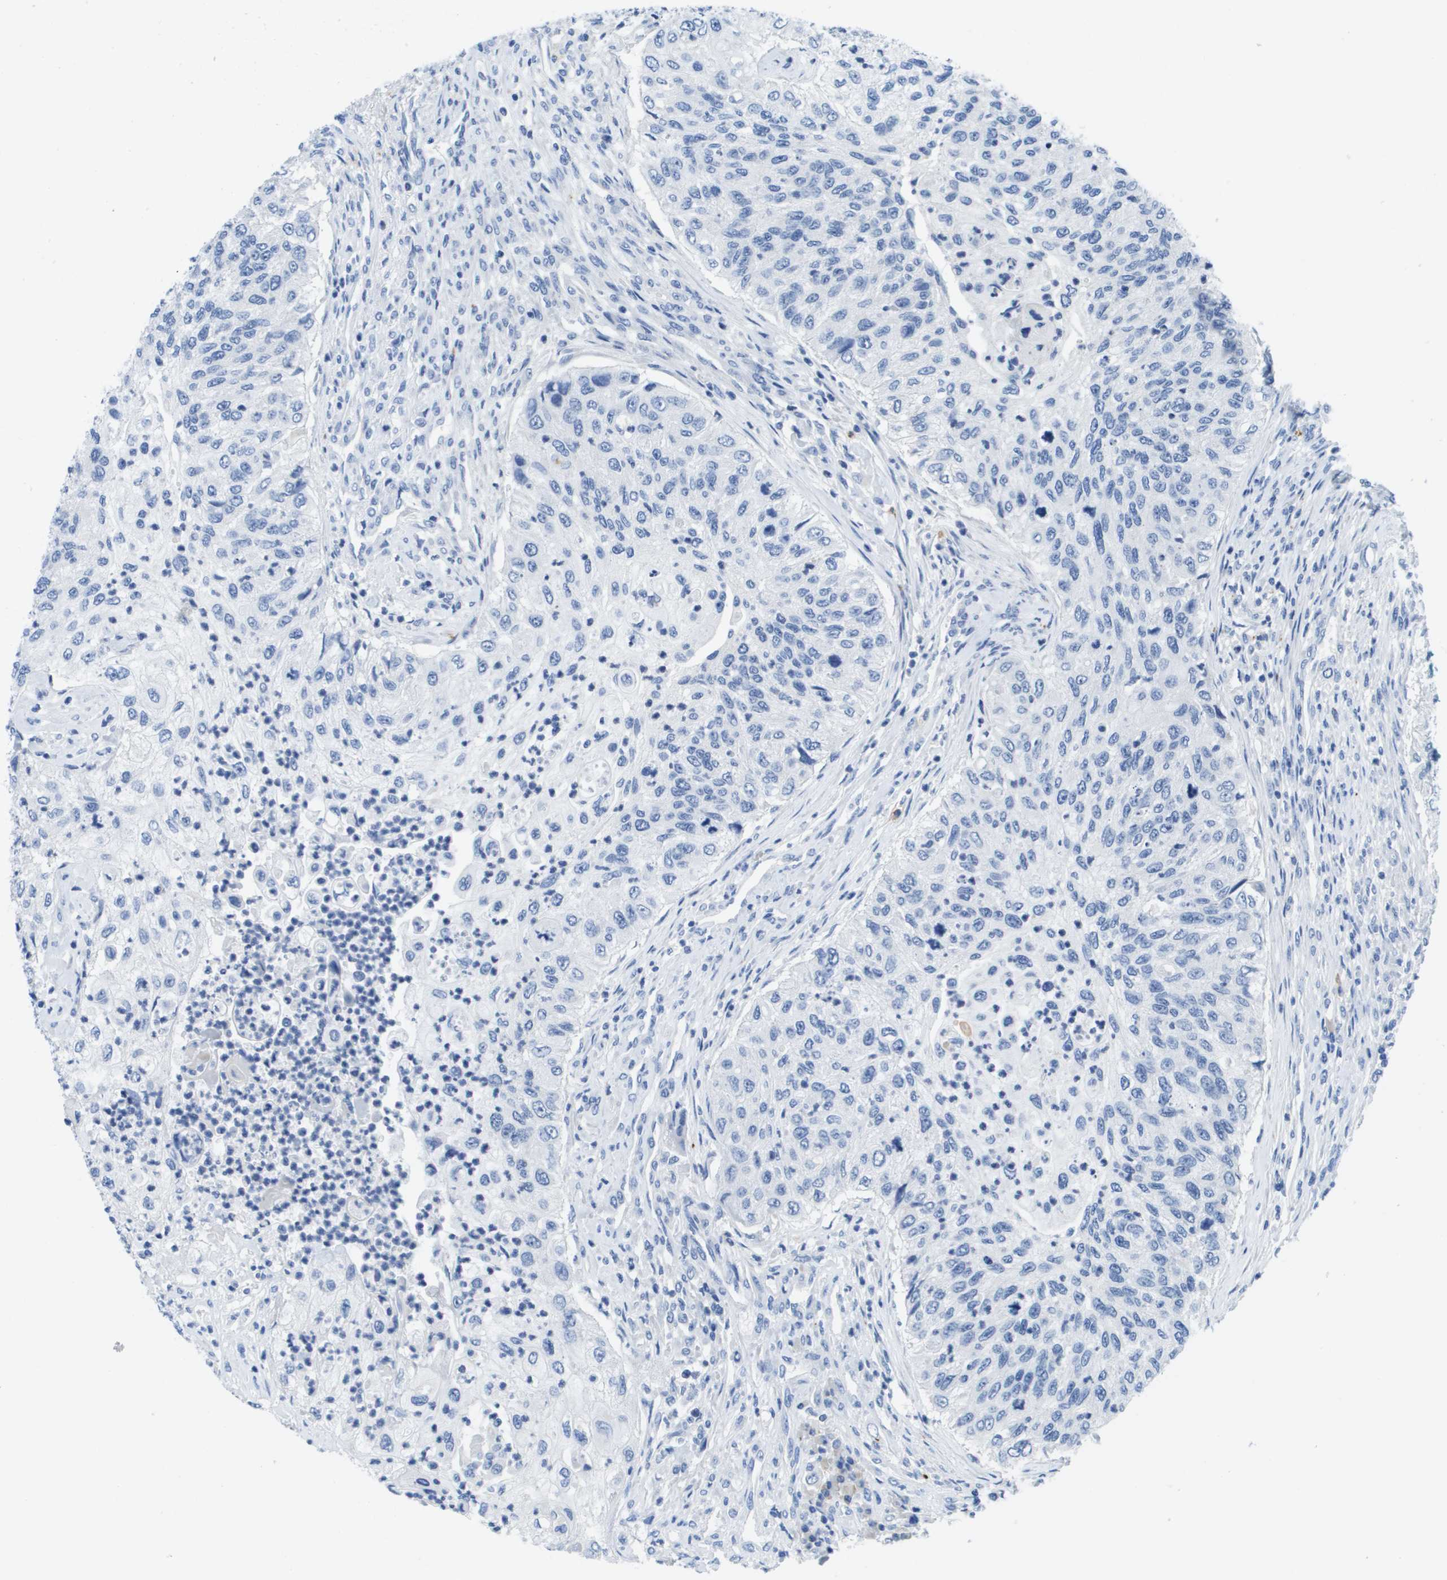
{"staining": {"intensity": "negative", "quantity": "none", "location": "none"}, "tissue": "urothelial cancer", "cell_type": "Tumor cells", "image_type": "cancer", "snomed": [{"axis": "morphology", "description": "Urothelial carcinoma, High grade"}, {"axis": "topography", "description": "Urinary bladder"}], "caption": "Tumor cells are negative for protein expression in human high-grade urothelial carcinoma.", "gene": "MS4A1", "patient": {"sex": "female", "age": 60}}